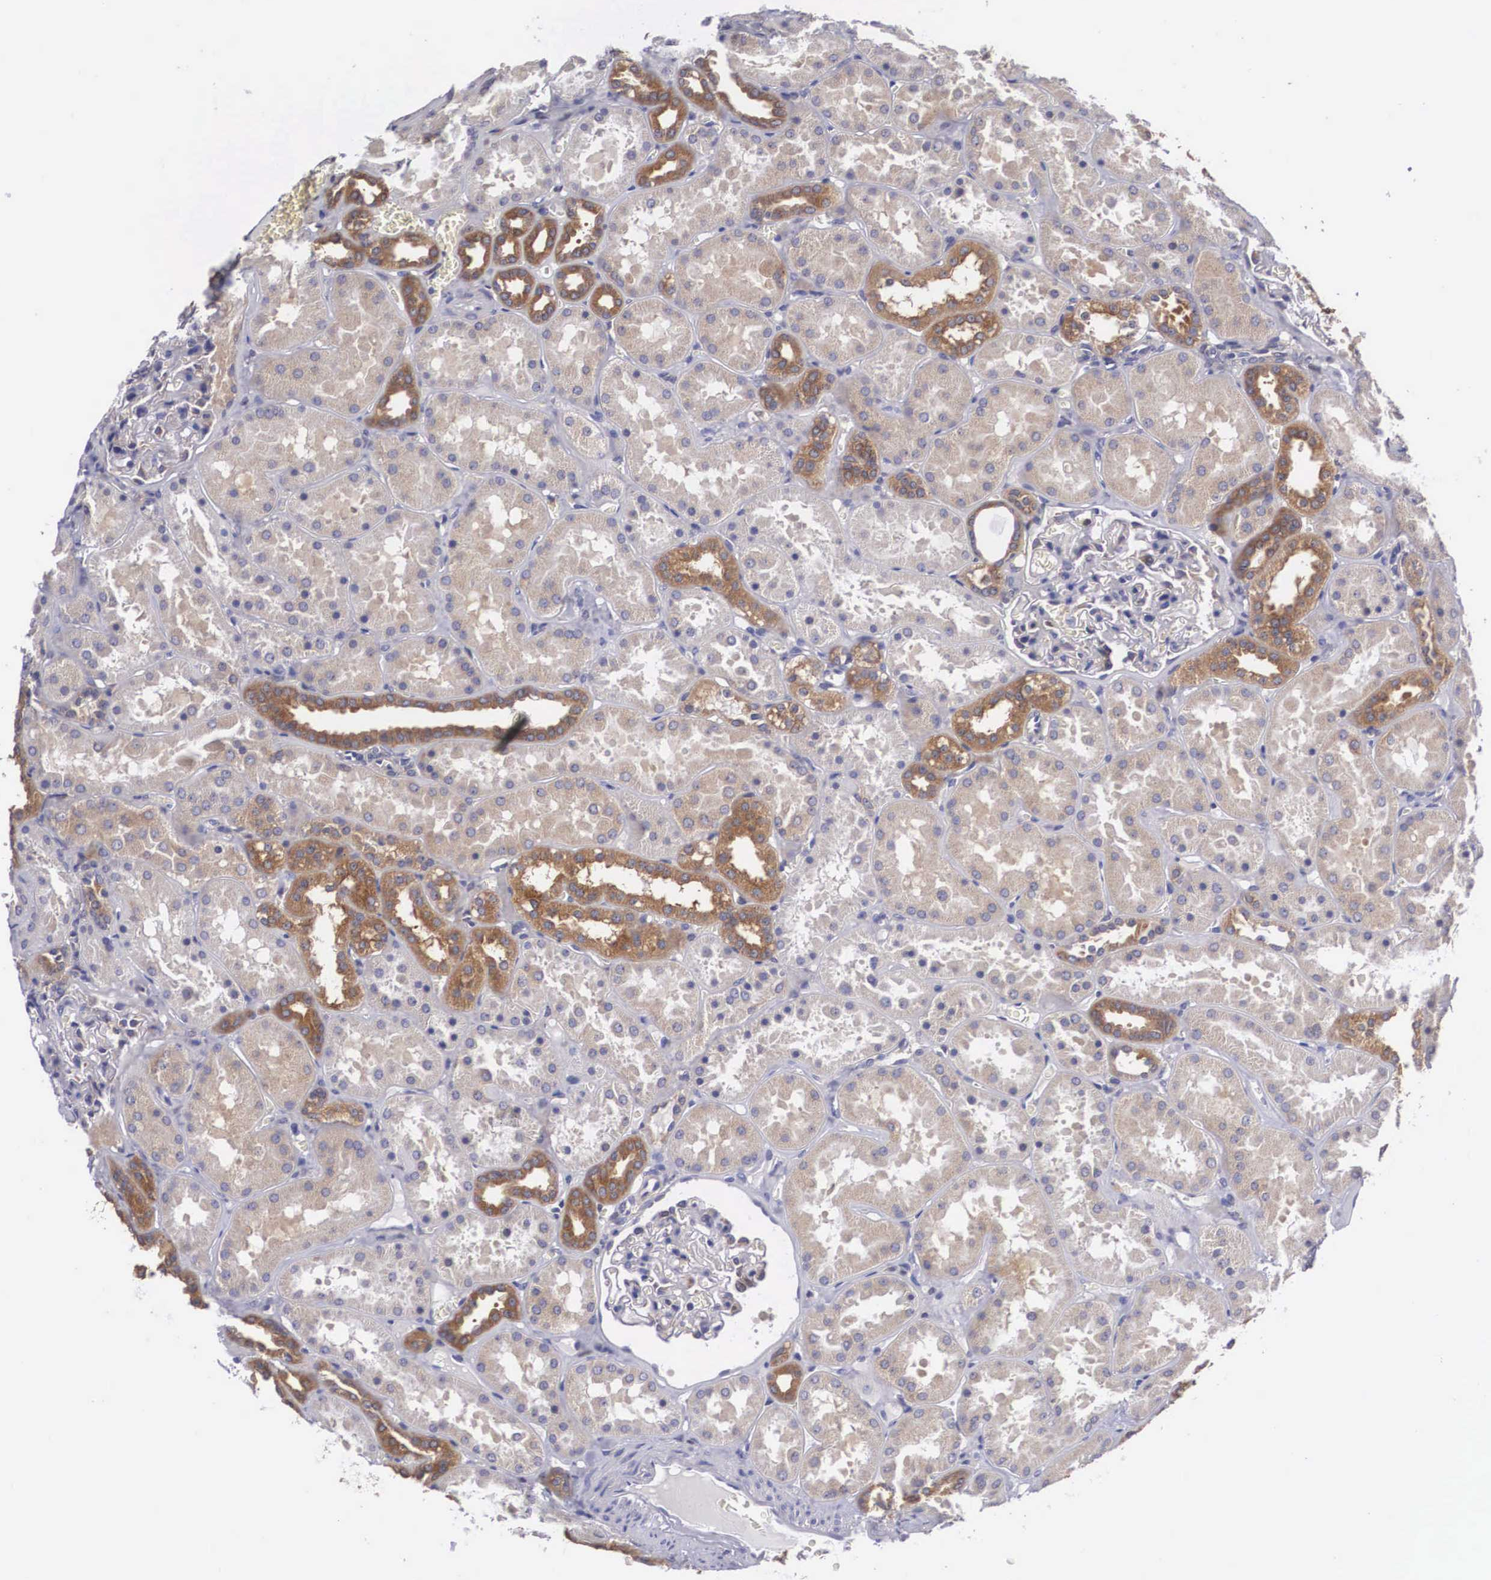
{"staining": {"intensity": "moderate", "quantity": "<25%", "location": "cytoplasmic/membranous"}, "tissue": "kidney", "cell_type": "Cells in glomeruli", "image_type": "normal", "snomed": [{"axis": "morphology", "description": "Normal tissue, NOS"}, {"axis": "topography", "description": "Kidney"}], "caption": "A micrograph showing moderate cytoplasmic/membranous expression in approximately <25% of cells in glomeruli in benign kidney, as visualized by brown immunohistochemical staining.", "gene": "GRIPAP1", "patient": {"sex": "female", "age": 52}}